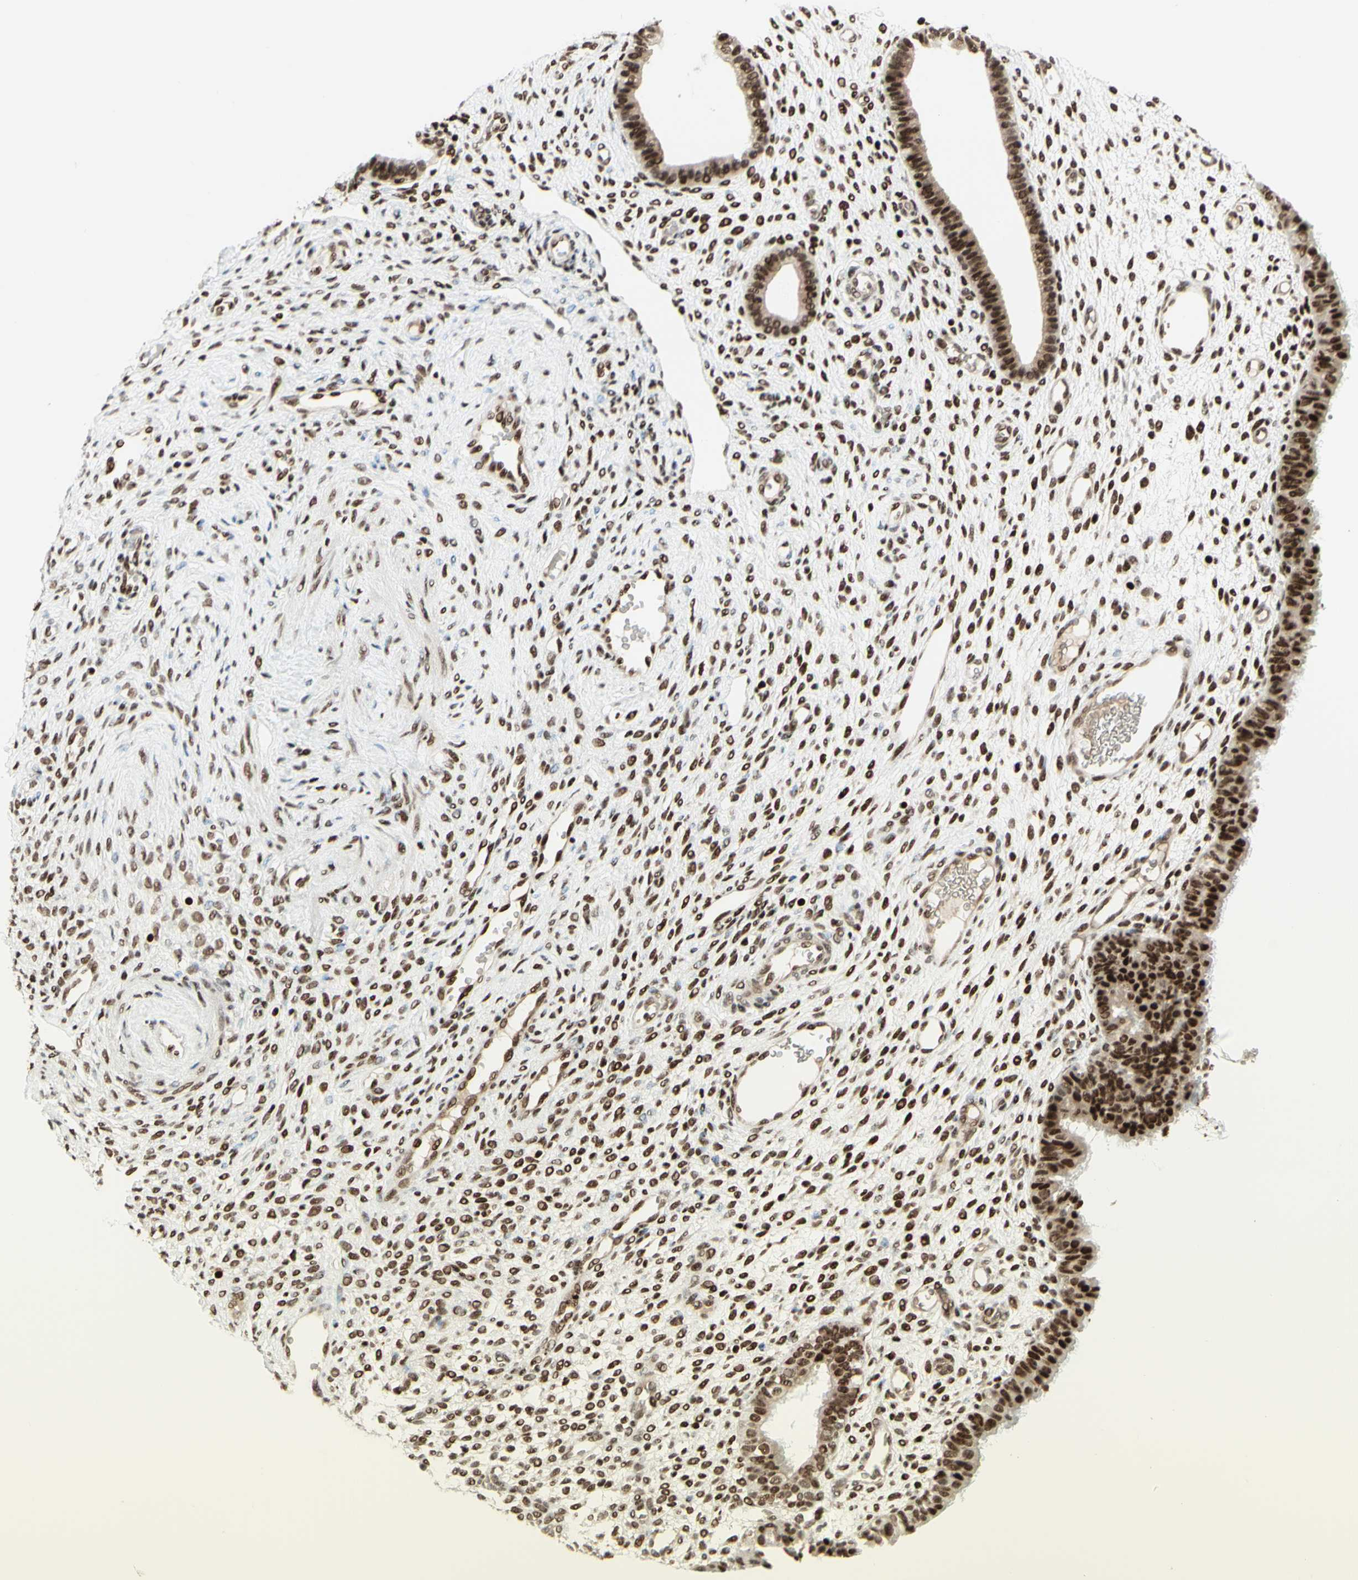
{"staining": {"intensity": "strong", "quantity": "25%-75%", "location": "nuclear"}, "tissue": "endometrium", "cell_type": "Cells in endometrial stroma", "image_type": "normal", "snomed": [{"axis": "morphology", "description": "Normal tissue, NOS"}, {"axis": "topography", "description": "Endometrium"}], "caption": "A high amount of strong nuclear staining is present in about 25%-75% of cells in endometrial stroma in unremarkable endometrium. (DAB (3,3'-diaminobenzidine) = brown stain, brightfield microscopy at high magnification).", "gene": "CDKL5", "patient": {"sex": "female", "age": 61}}